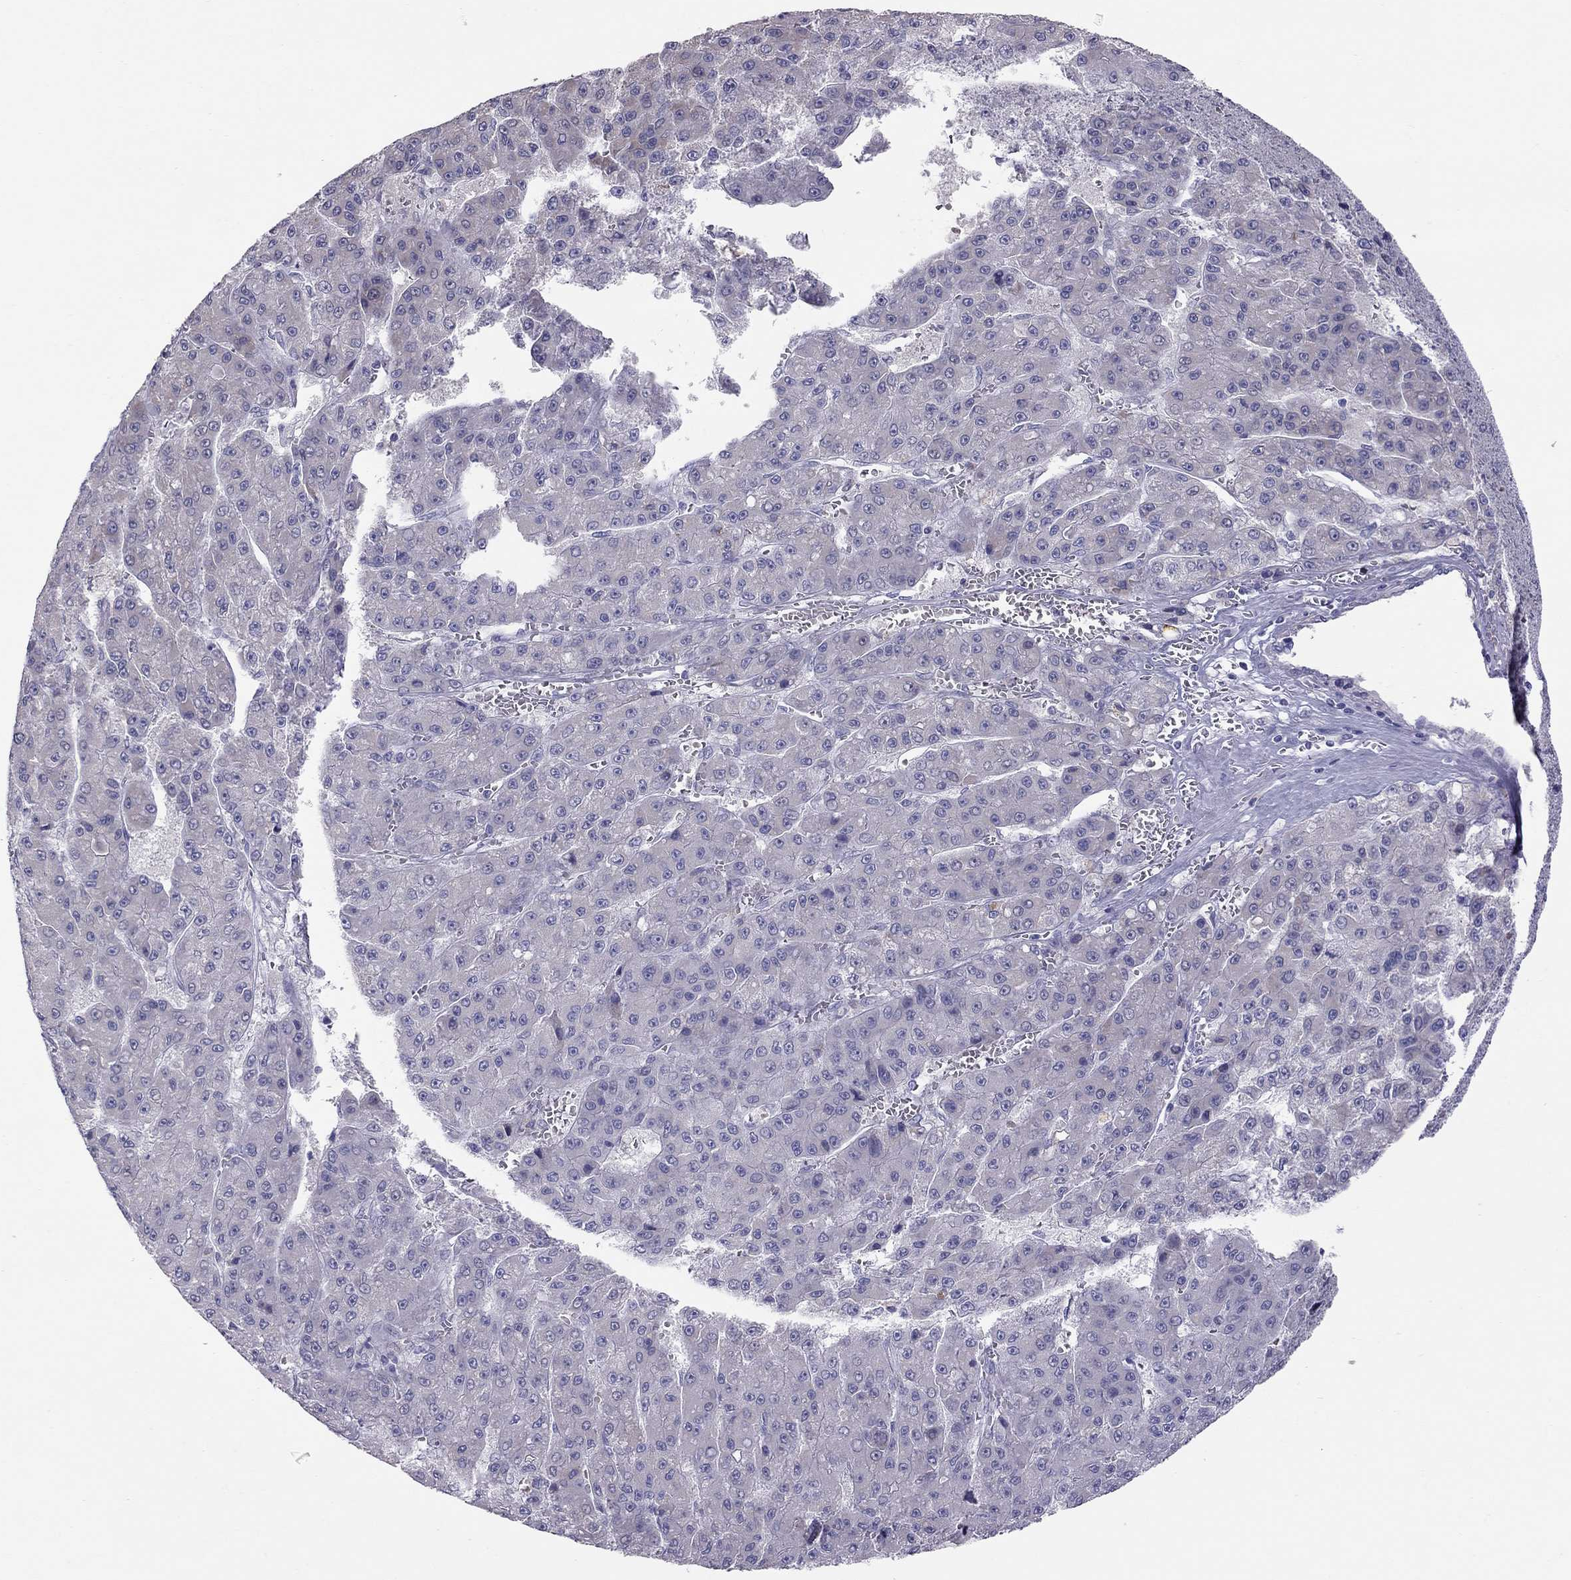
{"staining": {"intensity": "negative", "quantity": "none", "location": "none"}, "tissue": "liver cancer", "cell_type": "Tumor cells", "image_type": "cancer", "snomed": [{"axis": "morphology", "description": "Carcinoma, Hepatocellular, NOS"}, {"axis": "topography", "description": "Liver"}], "caption": "IHC of liver cancer demonstrates no staining in tumor cells.", "gene": "MUC16", "patient": {"sex": "male", "age": 70}}